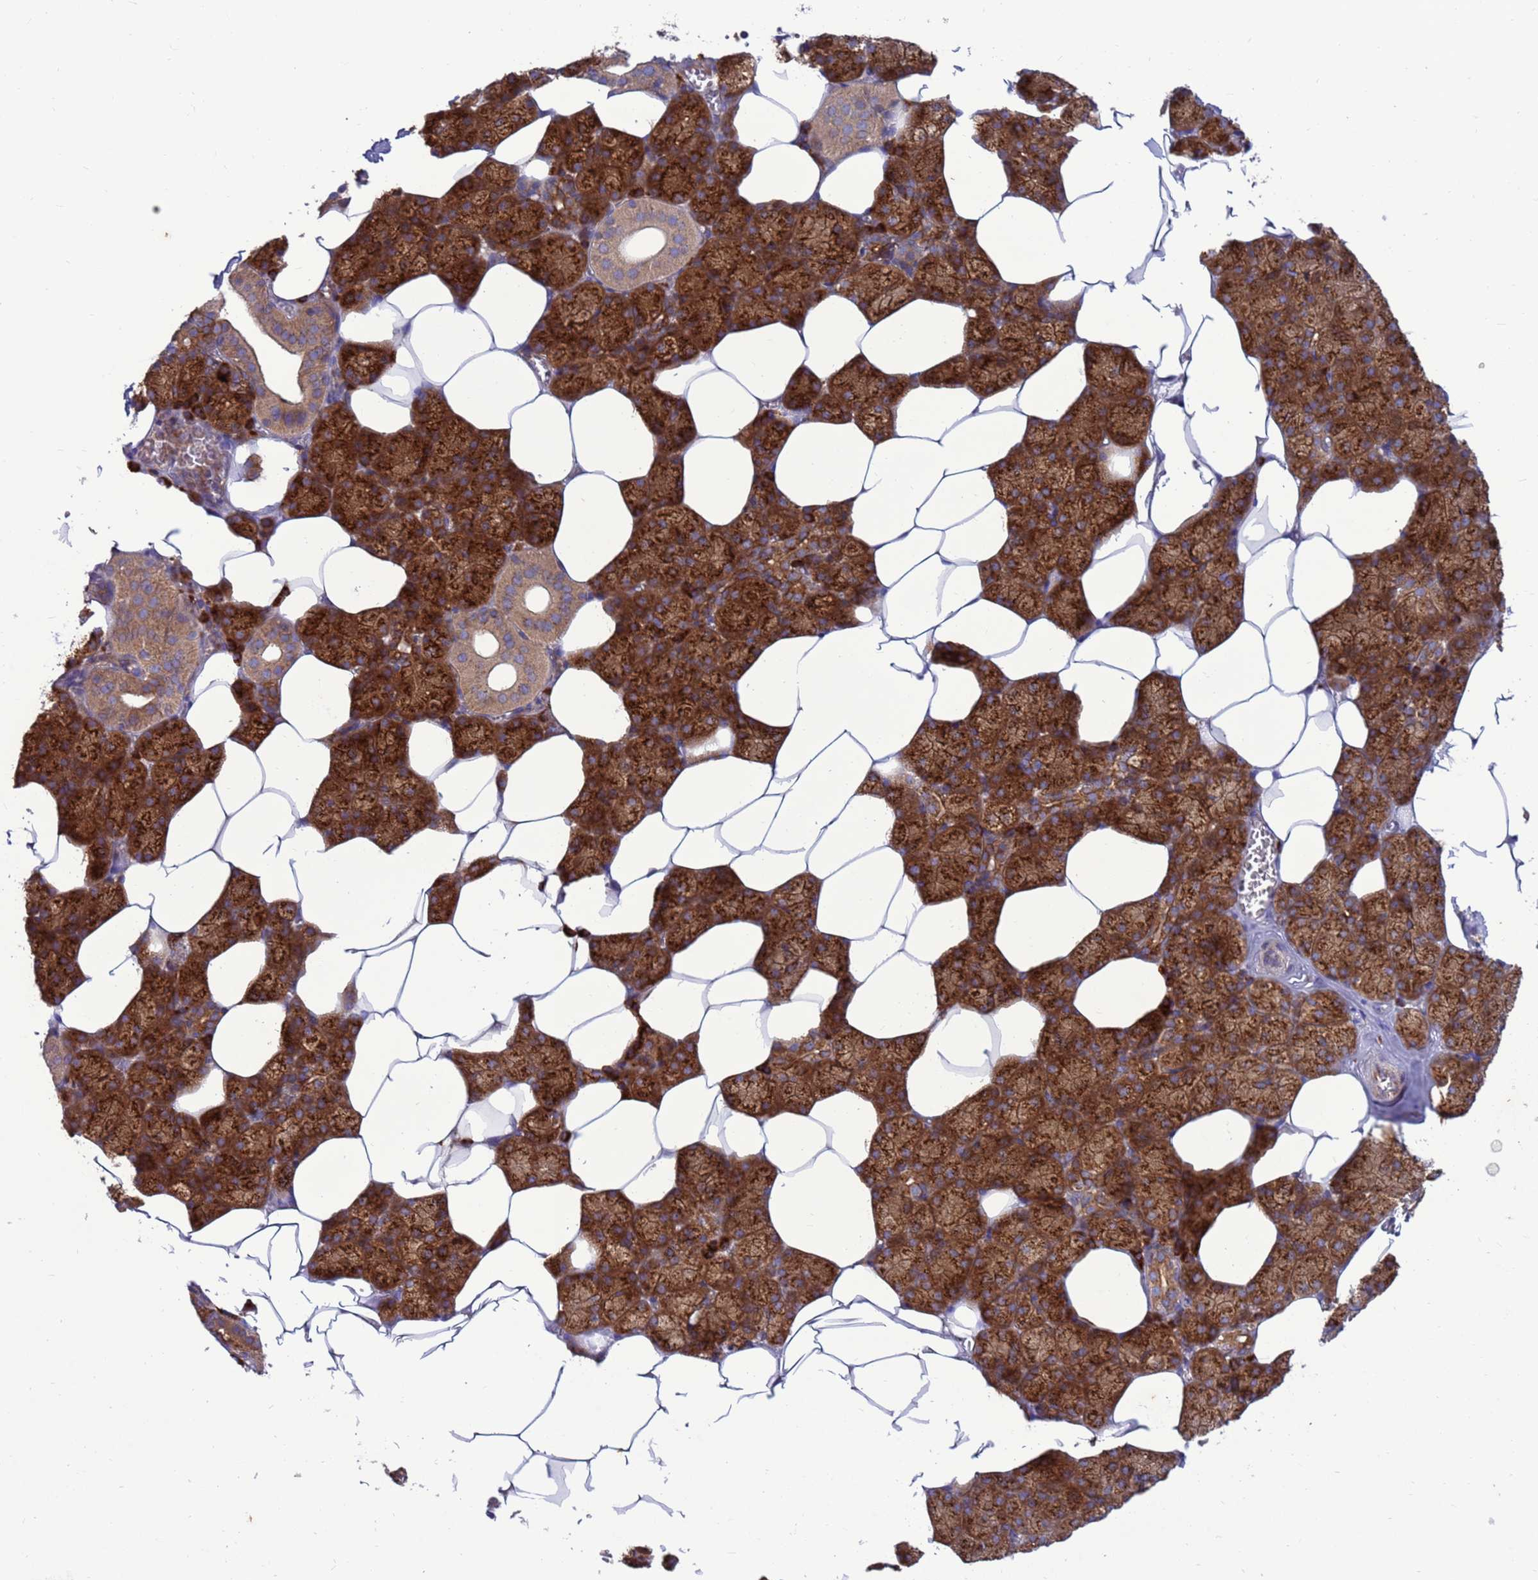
{"staining": {"intensity": "strong", "quantity": ">75%", "location": "cytoplasmic/membranous"}, "tissue": "salivary gland", "cell_type": "Glandular cells", "image_type": "normal", "snomed": [{"axis": "morphology", "description": "Normal tissue, NOS"}, {"axis": "topography", "description": "Salivary gland"}], "caption": "Immunohistochemical staining of benign salivary gland shows high levels of strong cytoplasmic/membranous positivity in approximately >75% of glandular cells.", "gene": "ZC3HAV1", "patient": {"sex": "male", "age": 62}}